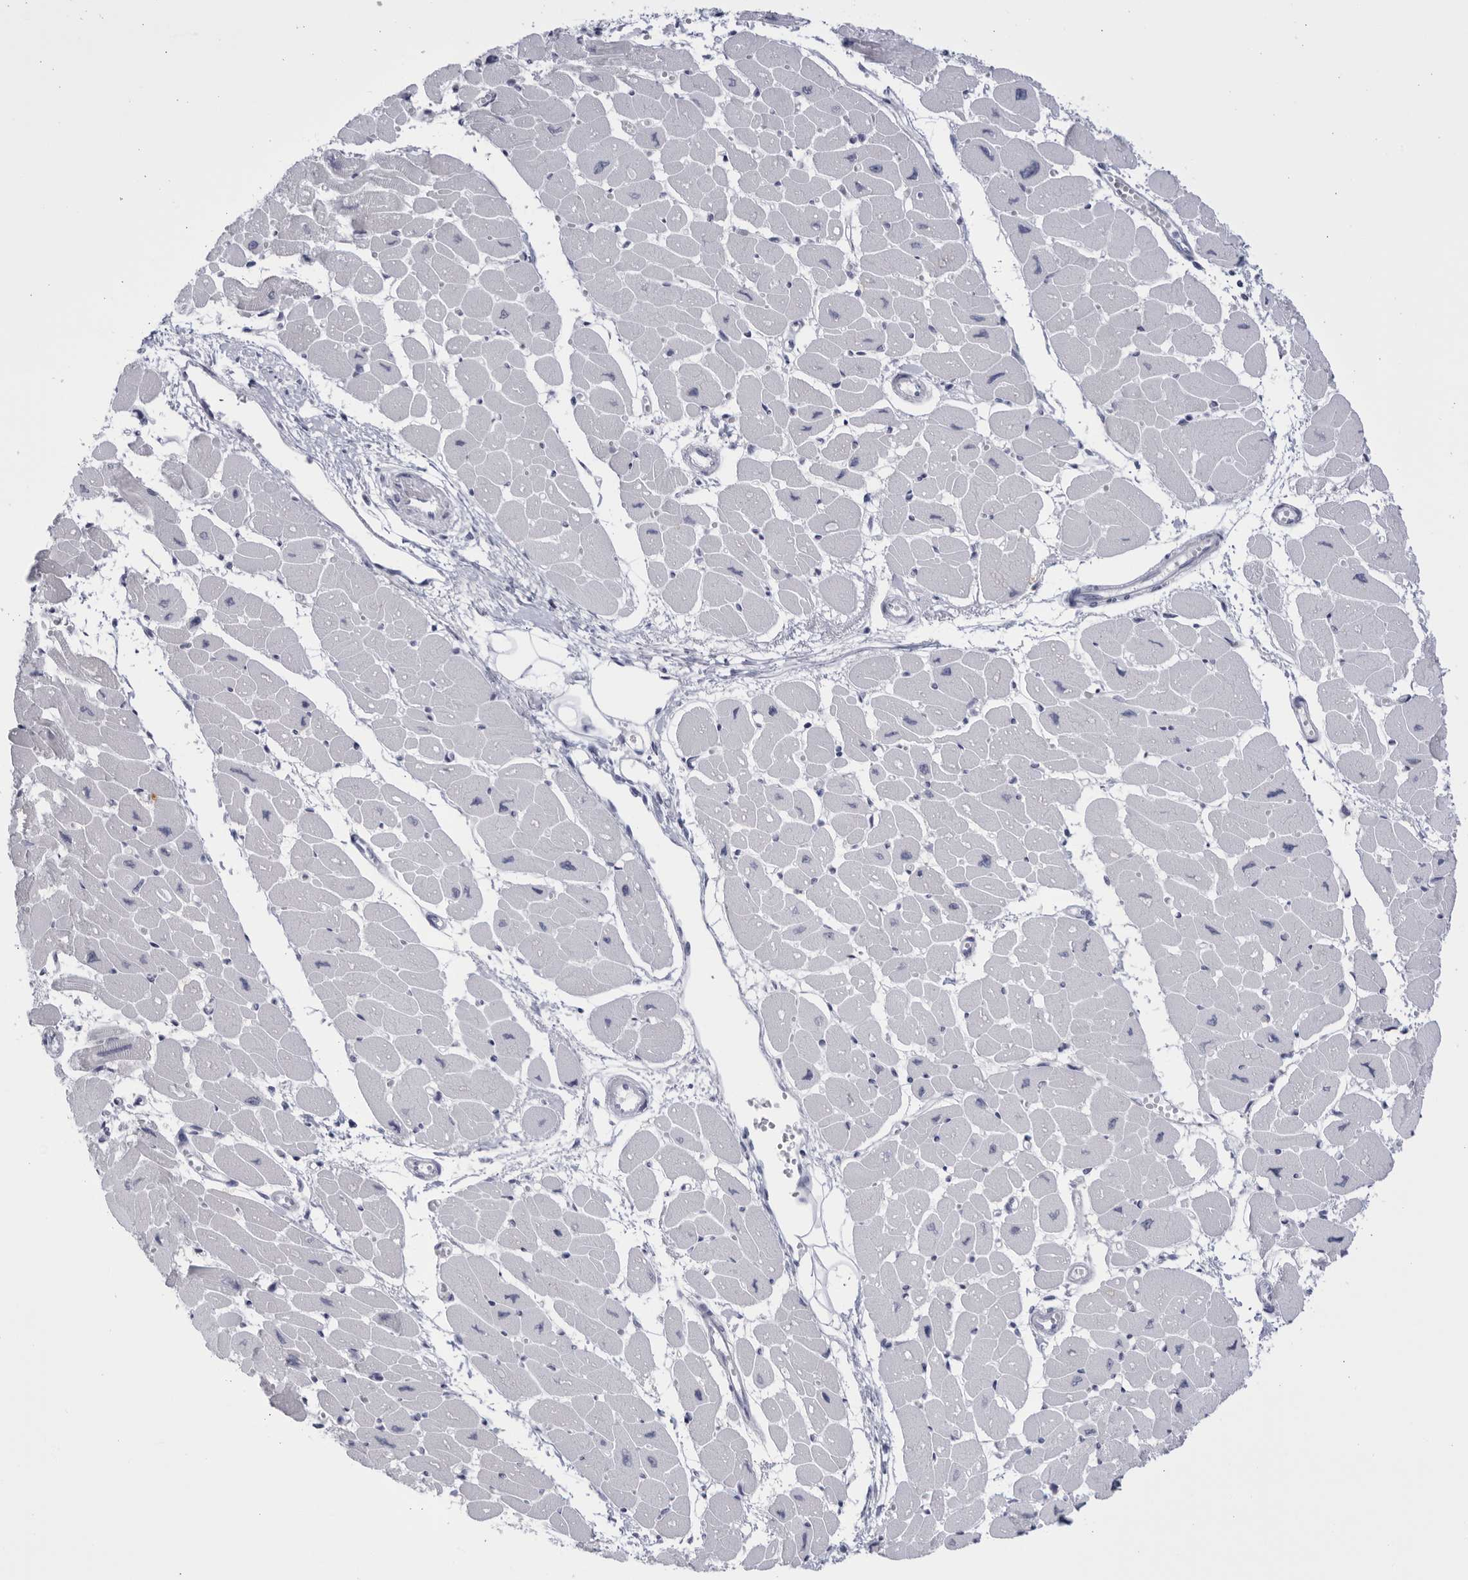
{"staining": {"intensity": "negative", "quantity": "none", "location": "none"}, "tissue": "heart muscle", "cell_type": "Cardiomyocytes", "image_type": "normal", "snomed": [{"axis": "morphology", "description": "Normal tissue, NOS"}, {"axis": "topography", "description": "Heart"}], "caption": "The immunohistochemistry histopathology image has no significant staining in cardiomyocytes of heart muscle.", "gene": "CCDC181", "patient": {"sex": "female", "age": 54}}